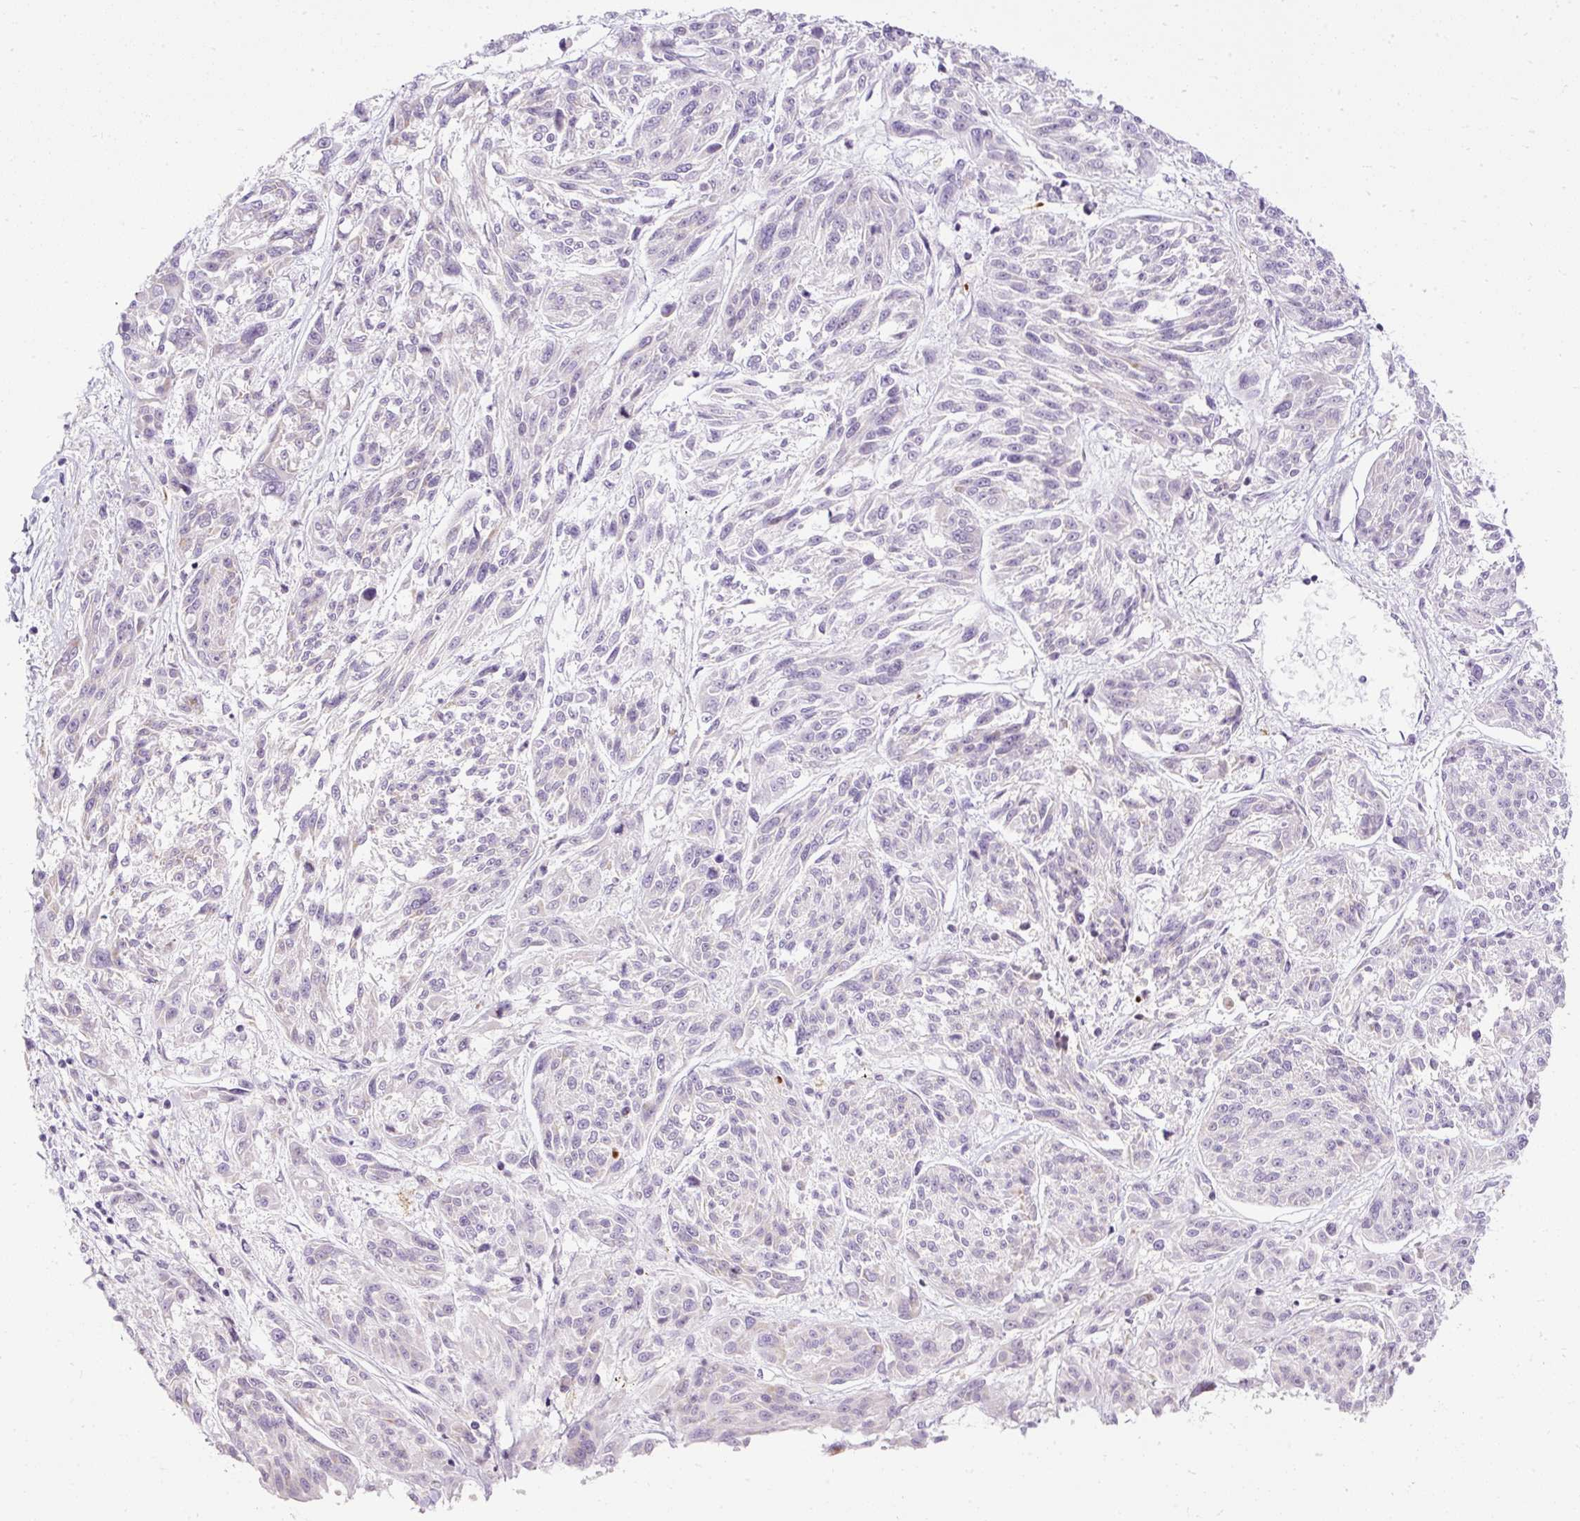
{"staining": {"intensity": "negative", "quantity": "none", "location": "none"}, "tissue": "melanoma", "cell_type": "Tumor cells", "image_type": "cancer", "snomed": [{"axis": "morphology", "description": "Malignant melanoma, NOS"}, {"axis": "topography", "description": "Skin"}], "caption": "Human melanoma stained for a protein using immunohistochemistry (IHC) displays no expression in tumor cells.", "gene": "FMC1", "patient": {"sex": "male", "age": 53}}